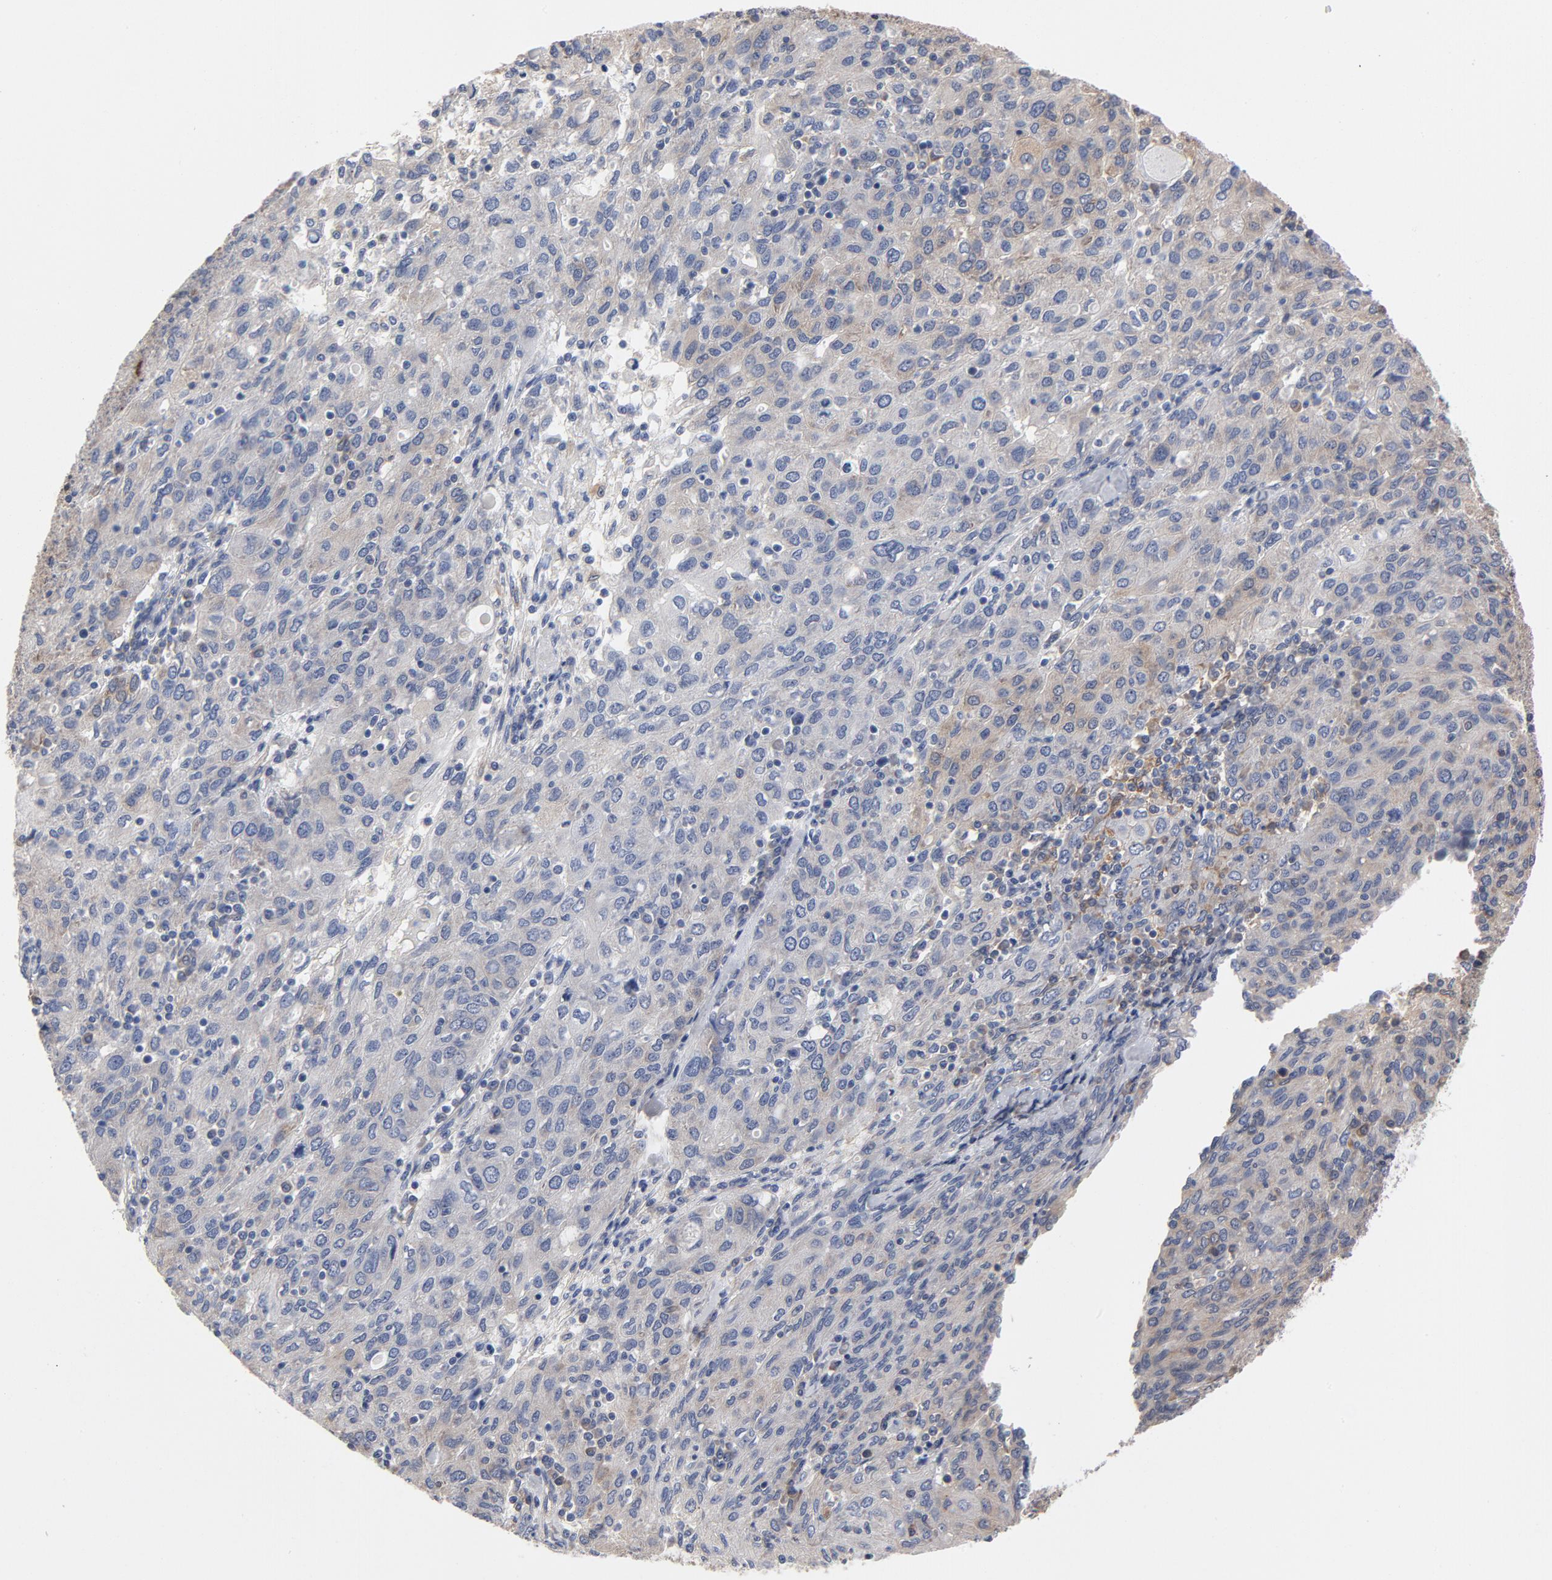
{"staining": {"intensity": "negative", "quantity": "none", "location": "none"}, "tissue": "ovarian cancer", "cell_type": "Tumor cells", "image_type": "cancer", "snomed": [{"axis": "morphology", "description": "Carcinoma, endometroid"}, {"axis": "topography", "description": "Ovary"}], "caption": "Immunohistochemistry (IHC) image of human ovarian cancer (endometroid carcinoma) stained for a protein (brown), which demonstrates no expression in tumor cells.", "gene": "ASMTL", "patient": {"sex": "female", "age": 50}}